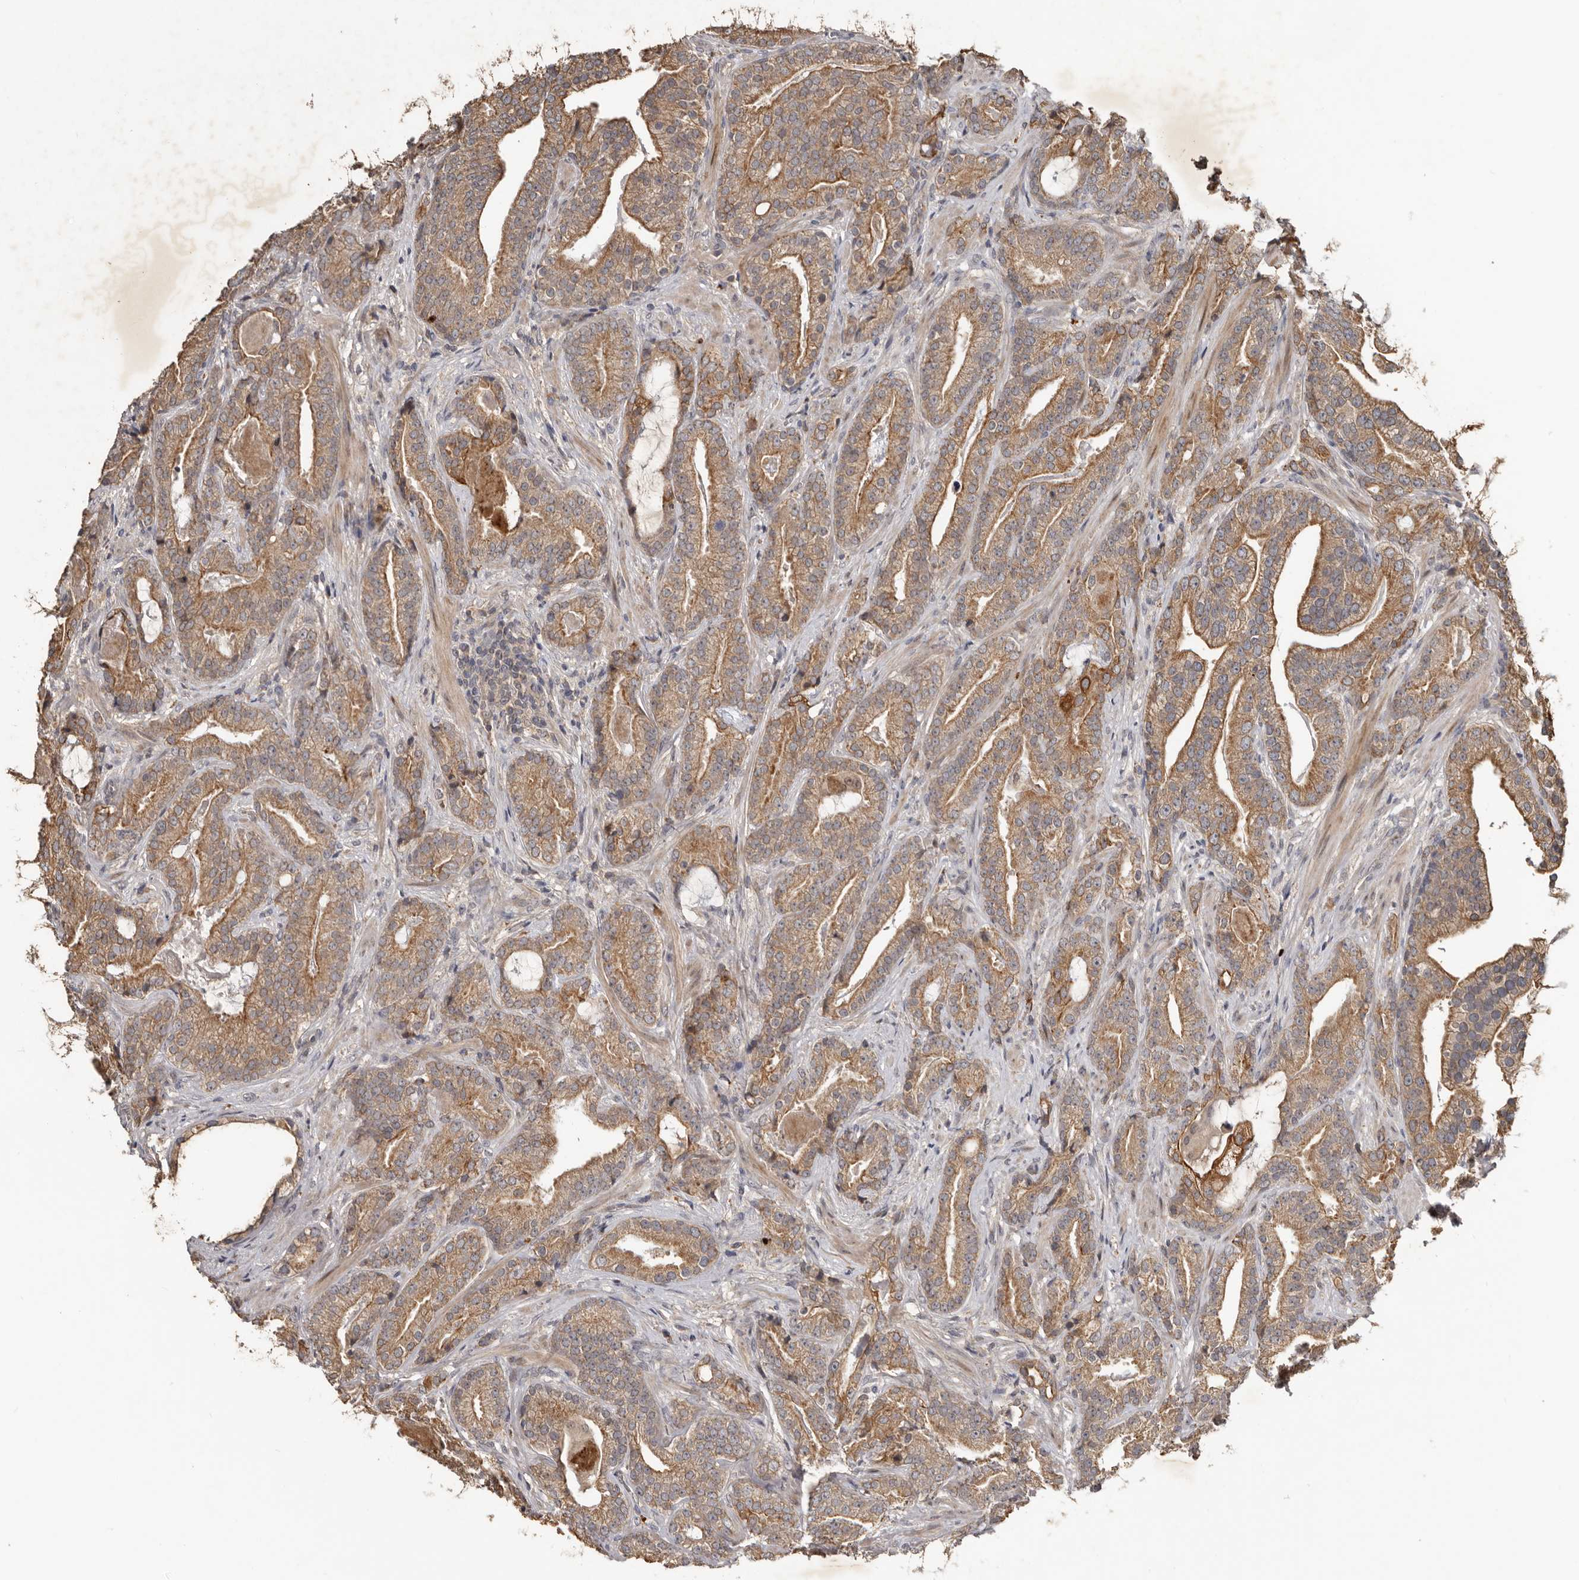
{"staining": {"intensity": "moderate", "quantity": ">75%", "location": "cytoplasmic/membranous"}, "tissue": "prostate cancer", "cell_type": "Tumor cells", "image_type": "cancer", "snomed": [{"axis": "morphology", "description": "Adenocarcinoma, Low grade"}, {"axis": "topography", "description": "Prostate"}], "caption": "Protein expression analysis of human prostate cancer (low-grade adenocarcinoma) reveals moderate cytoplasmic/membranous staining in about >75% of tumor cells.", "gene": "NMUR1", "patient": {"sex": "male", "age": 67}}